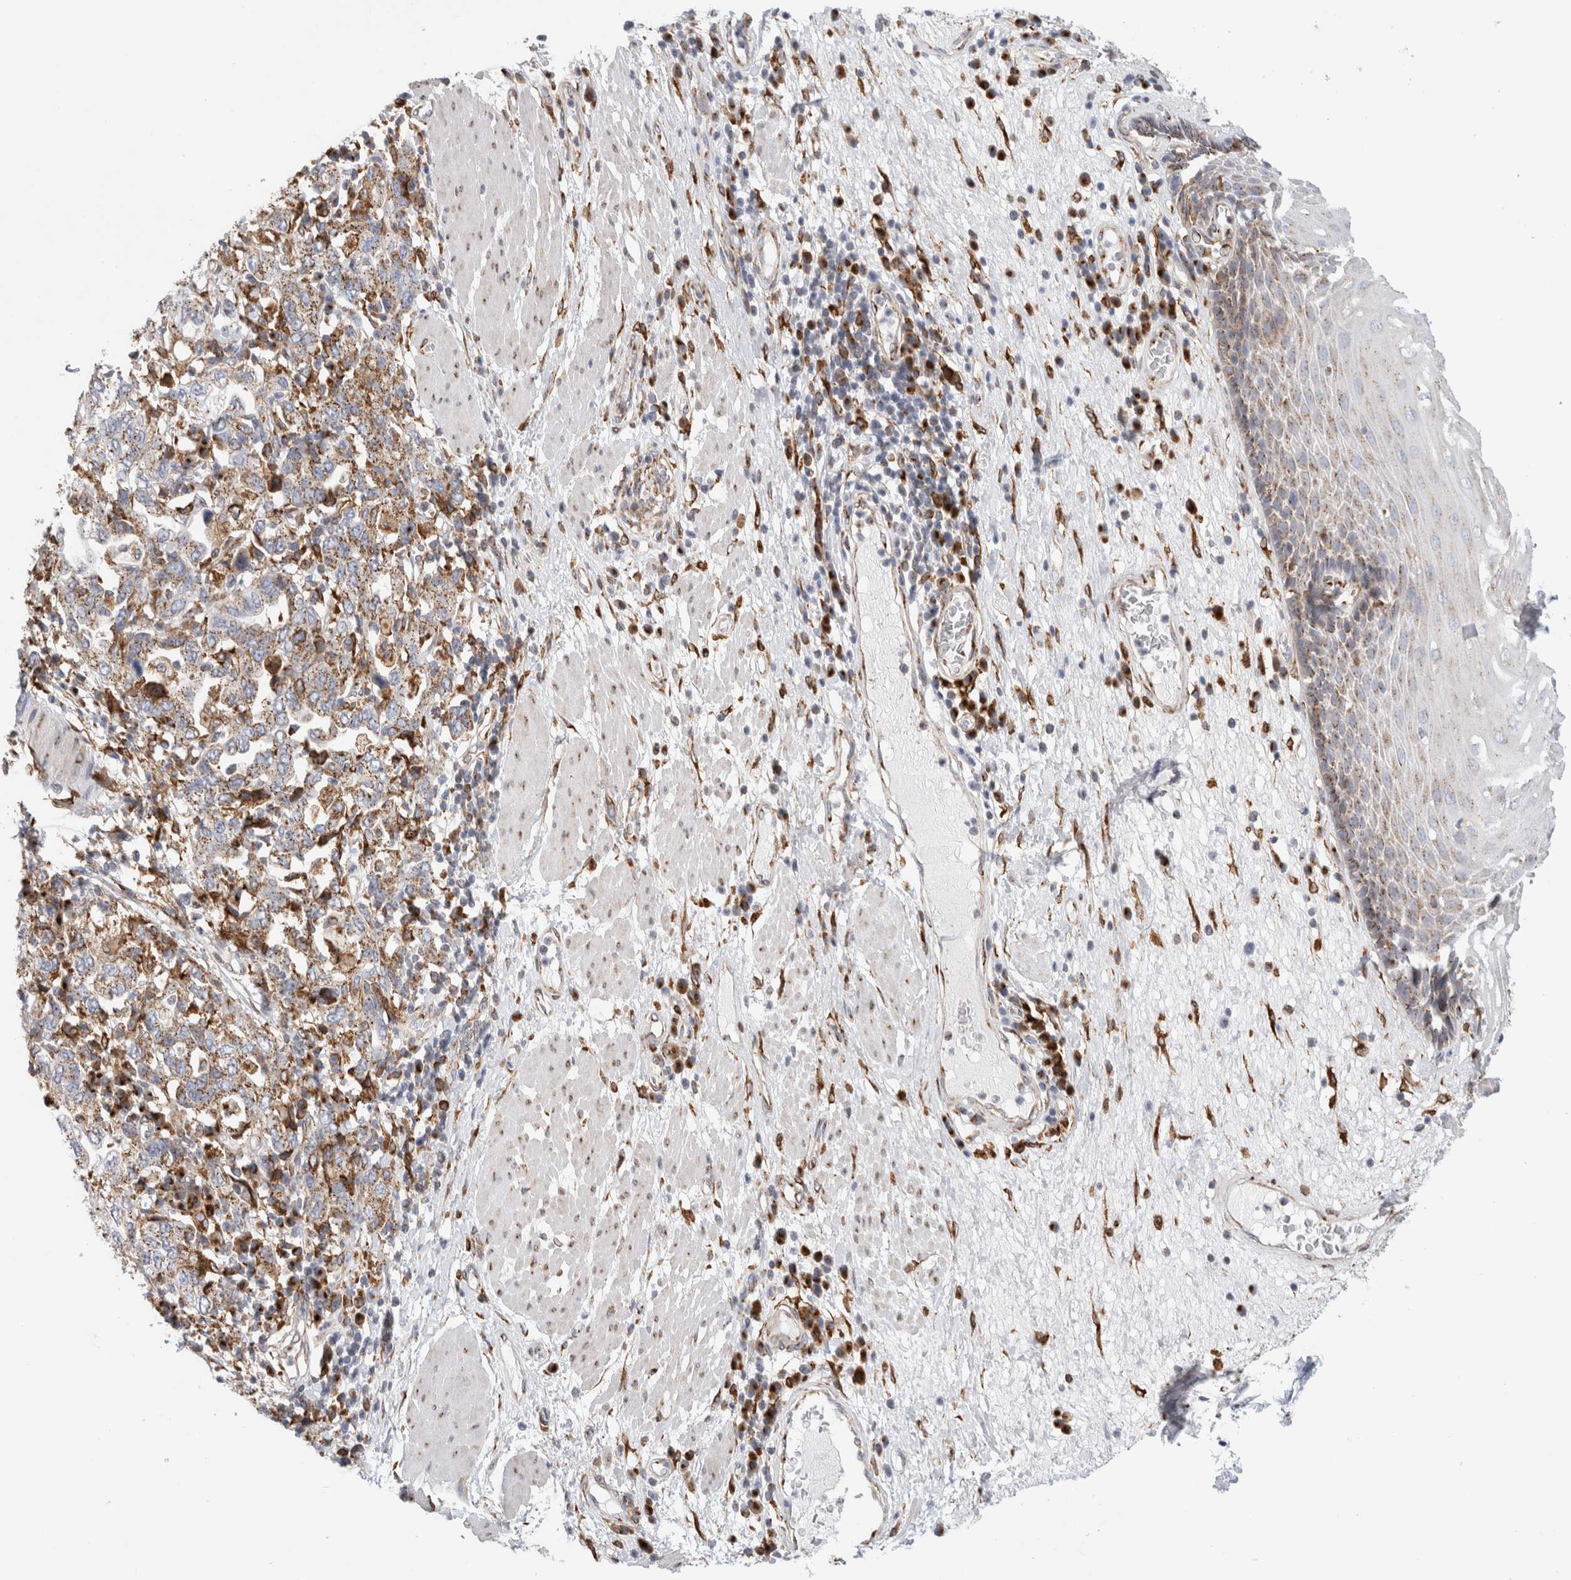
{"staining": {"intensity": "moderate", "quantity": "25%-75%", "location": "cytoplasmic/membranous"}, "tissue": "esophagus", "cell_type": "Squamous epithelial cells", "image_type": "normal", "snomed": [{"axis": "morphology", "description": "Normal tissue, NOS"}, {"axis": "morphology", "description": "Adenocarcinoma, NOS"}, {"axis": "topography", "description": "Esophagus"}], "caption": "Brown immunohistochemical staining in normal human esophagus demonstrates moderate cytoplasmic/membranous staining in about 25%-75% of squamous epithelial cells.", "gene": "MCFD2", "patient": {"sex": "male", "age": 62}}